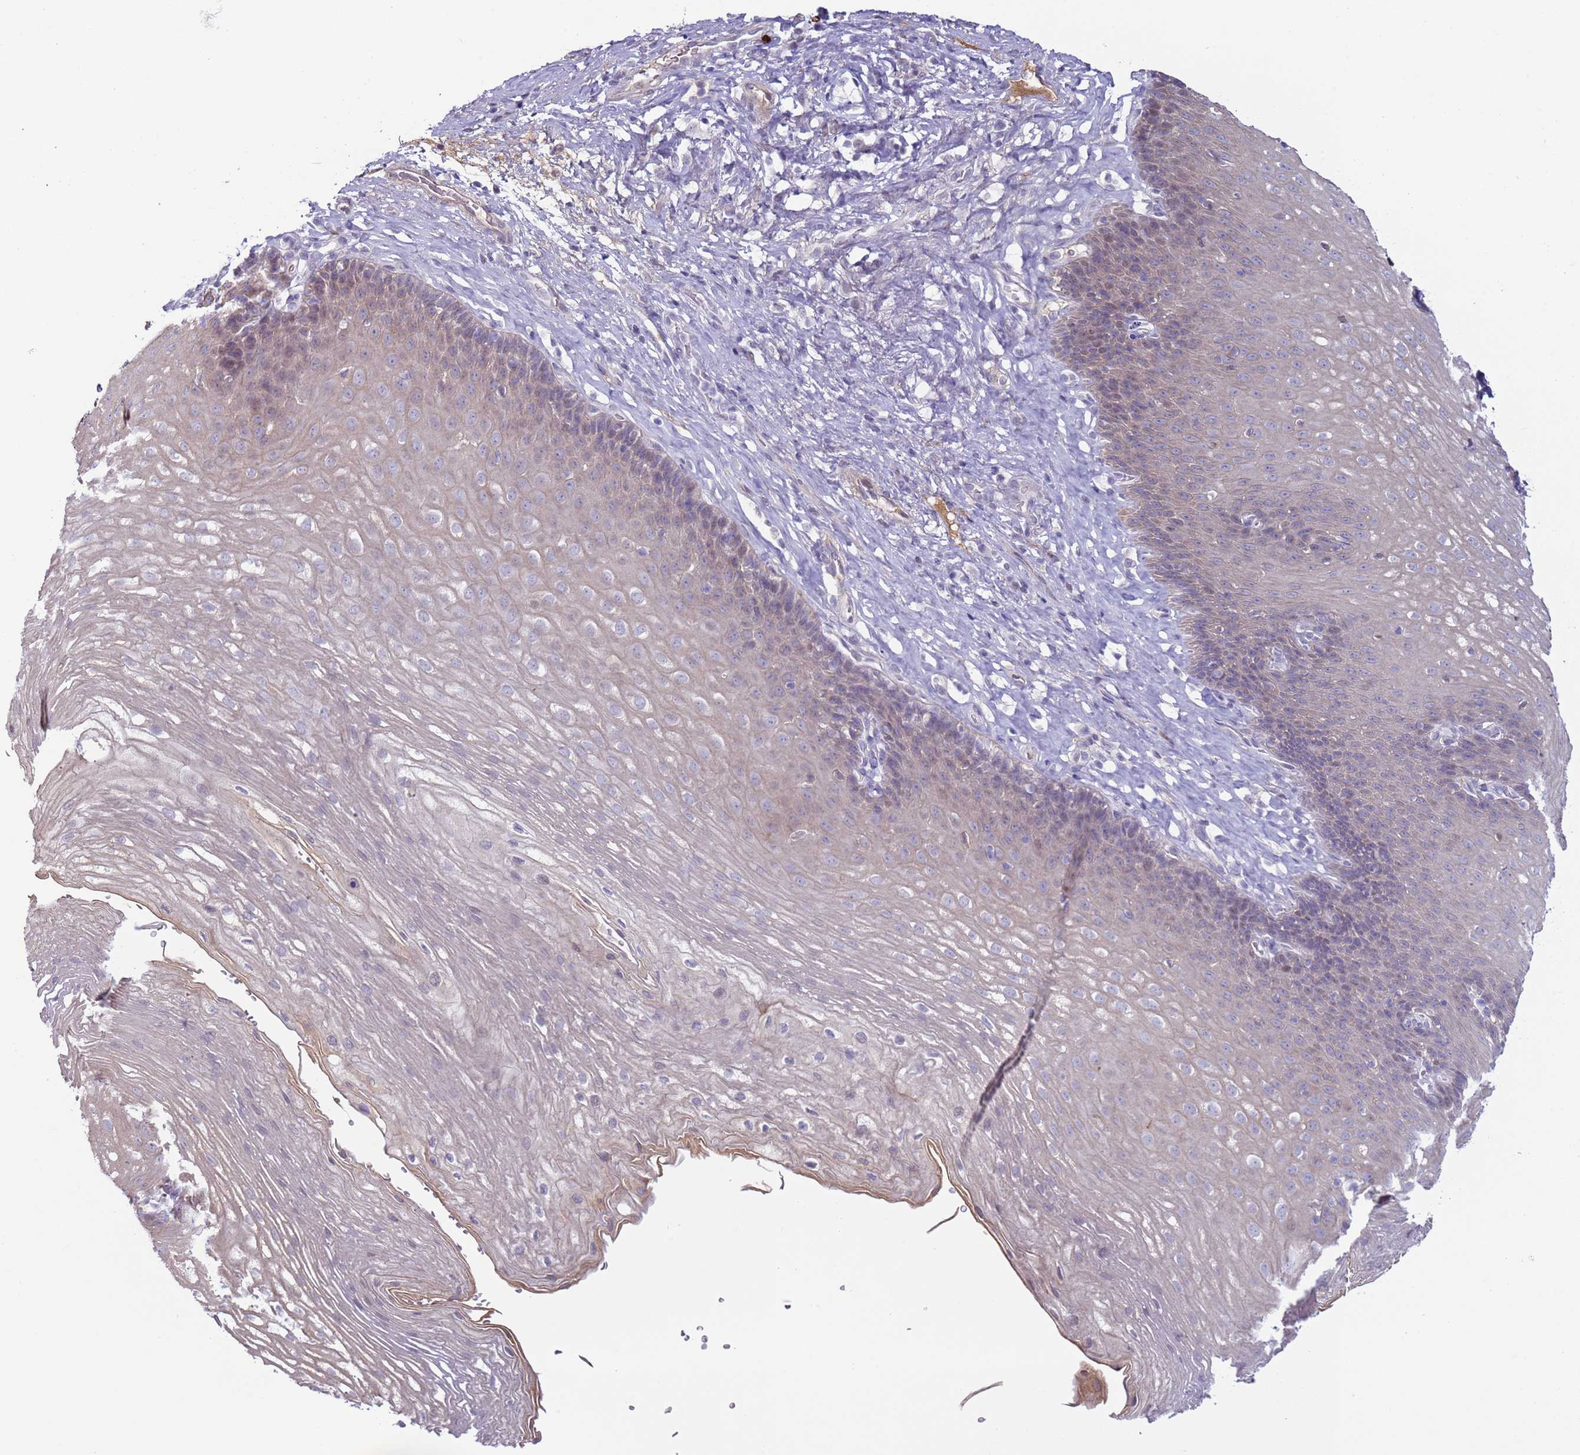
{"staining": {"intensity": "weak", "quantity": "<25%", "location": "cytoplasmic/membranous"}, "tissue": "esophagus", "cell_type": "Squamous epithelial cells", "image_type": "normal", "snomed": [{"axis": "morphology", "description": "Normal tissue, NOS"}, {"axis": "topography", "description": "Esophagus"}], "caption": "A high-resolution image shows immunohistochemistry (IHC) staining of benign esophagus, which reveals no significant positivity in squamous epithelial cells.", "gene": "NPAP1", "patient": {"sex": "female", "age": 66}}